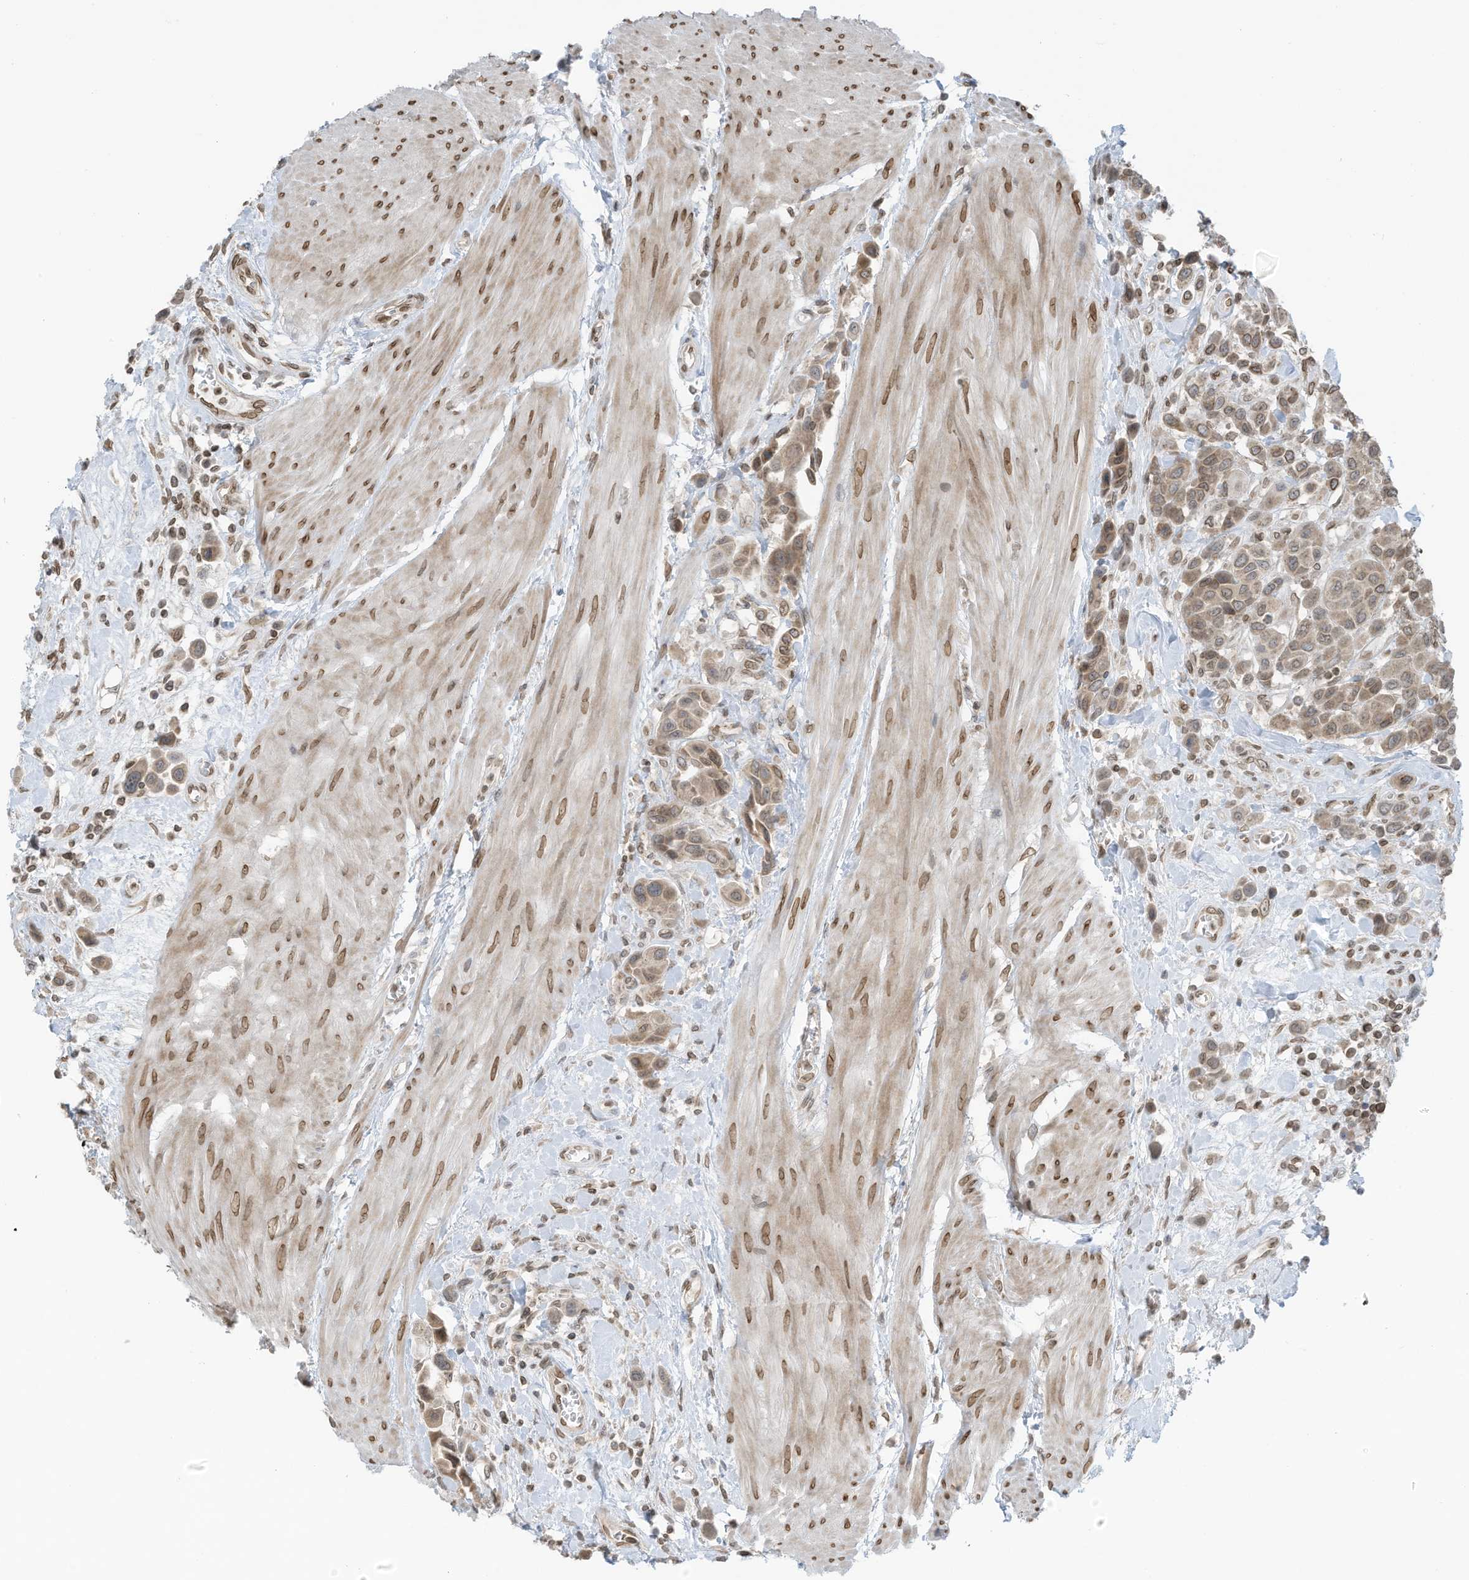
{"staining": {"intensity": "weak", "quantity": ">75%", "location": "cytoplasmic/membranous,nuclear"}, "tissue": "urothelial cancer", "cell_type": "Tumor cells", "image_type": "cancer", "snomed": [{"axis": "morphology", "description": "Urothelial carcinoma, High grade"}, {"axis": "topography", "description": "Urinary bladder"}], "caption": "Immunohistochemistry (IHC) histopathology image of neoplastic tissue: human urothelial carcinoma (high-grade) stained using IHC shows low levels of weak protein expression localized specifically in the cytoplasmic/membranous and nuclear of tumor cells, appearing as a cytoplasmic/membranous and nuclear brown color.", "gene": "RABL3", "patient": {"sex": "male", "age": 50}}